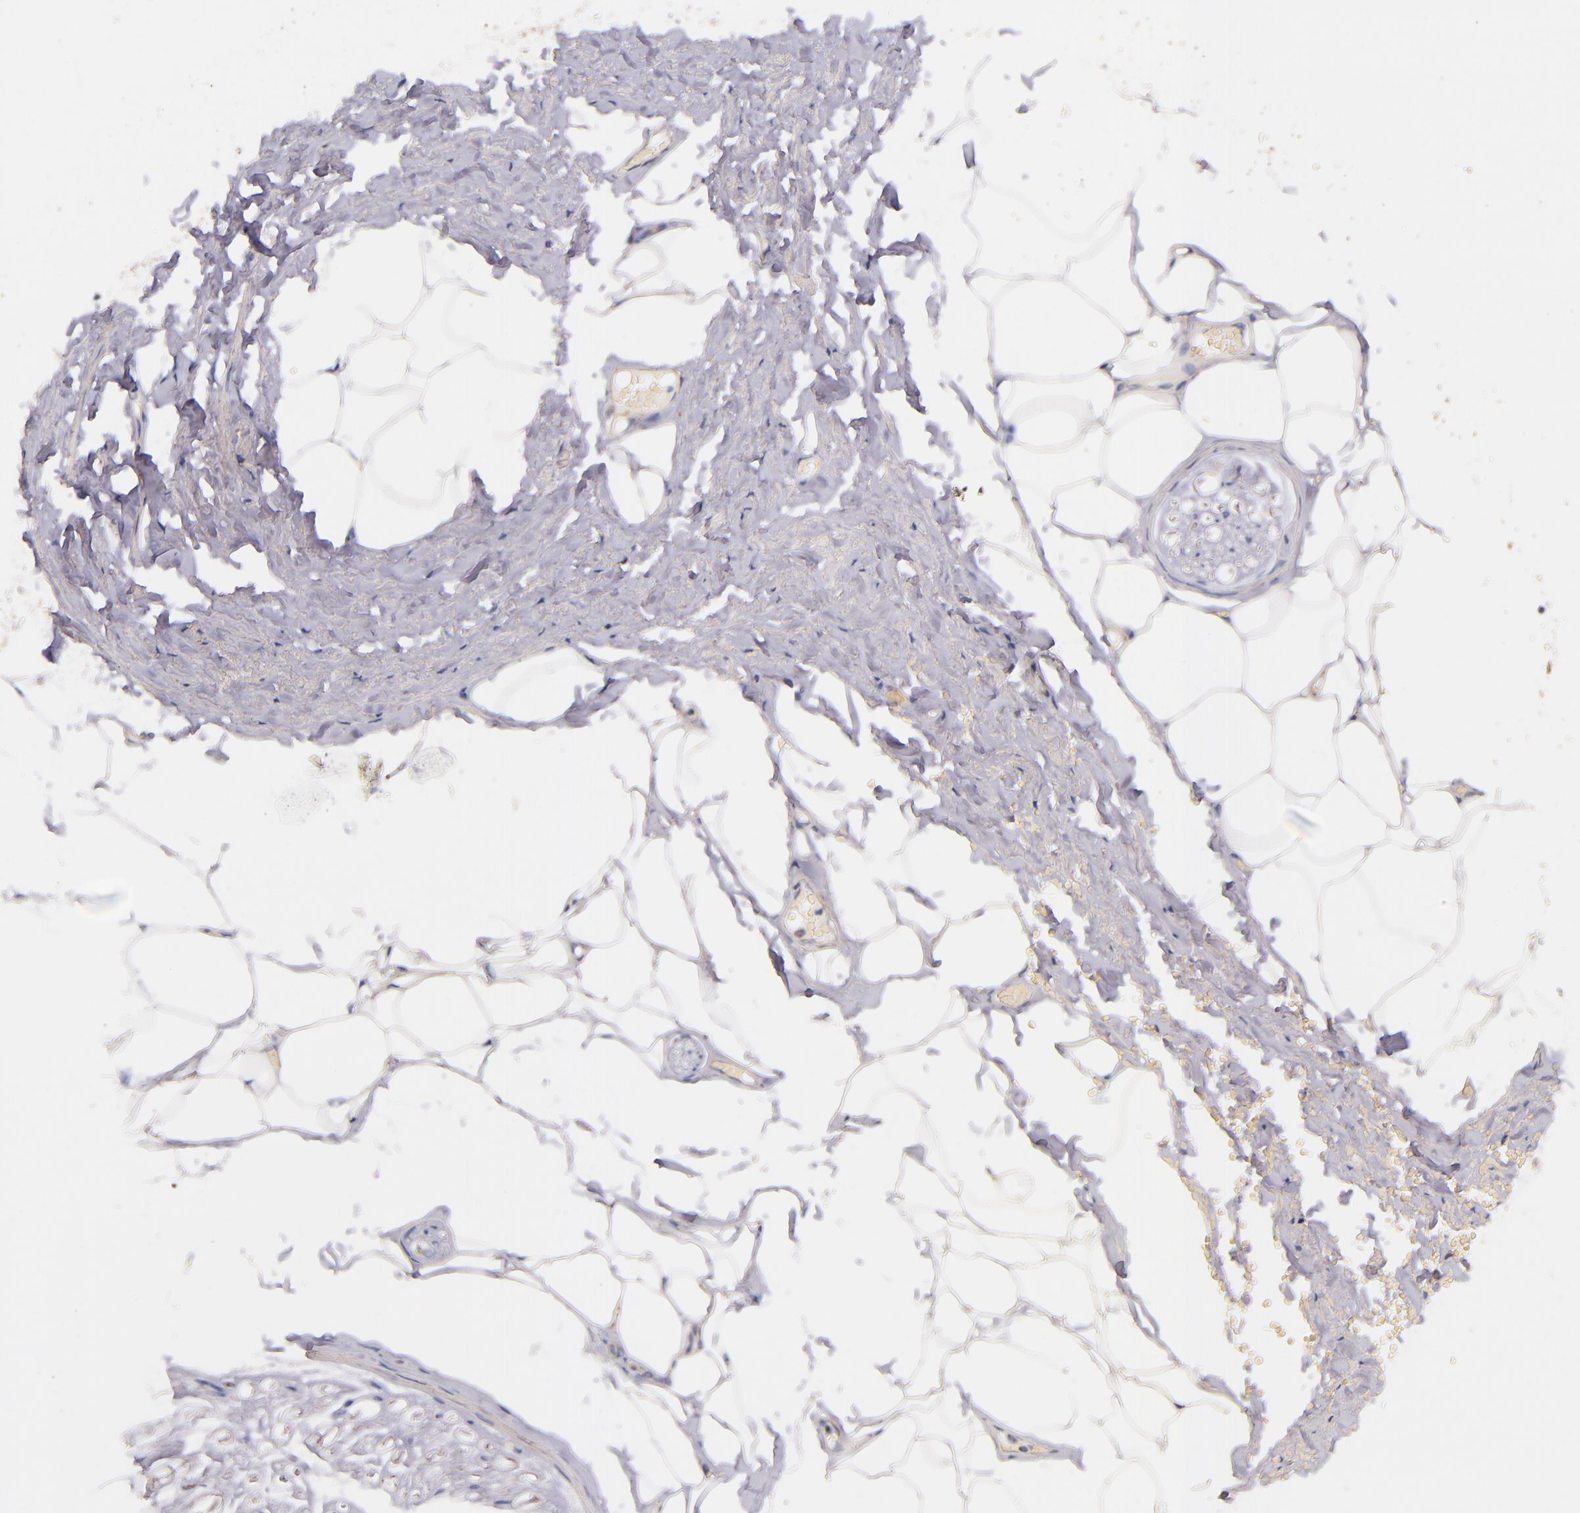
{"staining": {"intensity": "moderate", "quantity": ">75%", "location": "cytoplasmic/membranous"}, "tissue": "adipose tissue", "cell_type": "Adipocytes", "image_type": "normal", "snomed": [{"axis": "morphology", "description": "Normal tissue, NOS"}, {"axis": "topography", "description": "Soft tissue"}, {"axis": "topography", "description": "Peripheral nerve tissue"}], "caption": "Immunohistochemical staining of unremarkable adipose tissue exhibits medium levels of moderate cytoplasmic/membranous staining in approximately >75% of adipocytes. Using DAB (3,3'-diaminobenzidine) (brown) and hematoxylin (blue) stains, captured at high magnification using brightfield microscopy.", "gene": "IDH3G", "patient": {"sex": "female", "age": 68}}